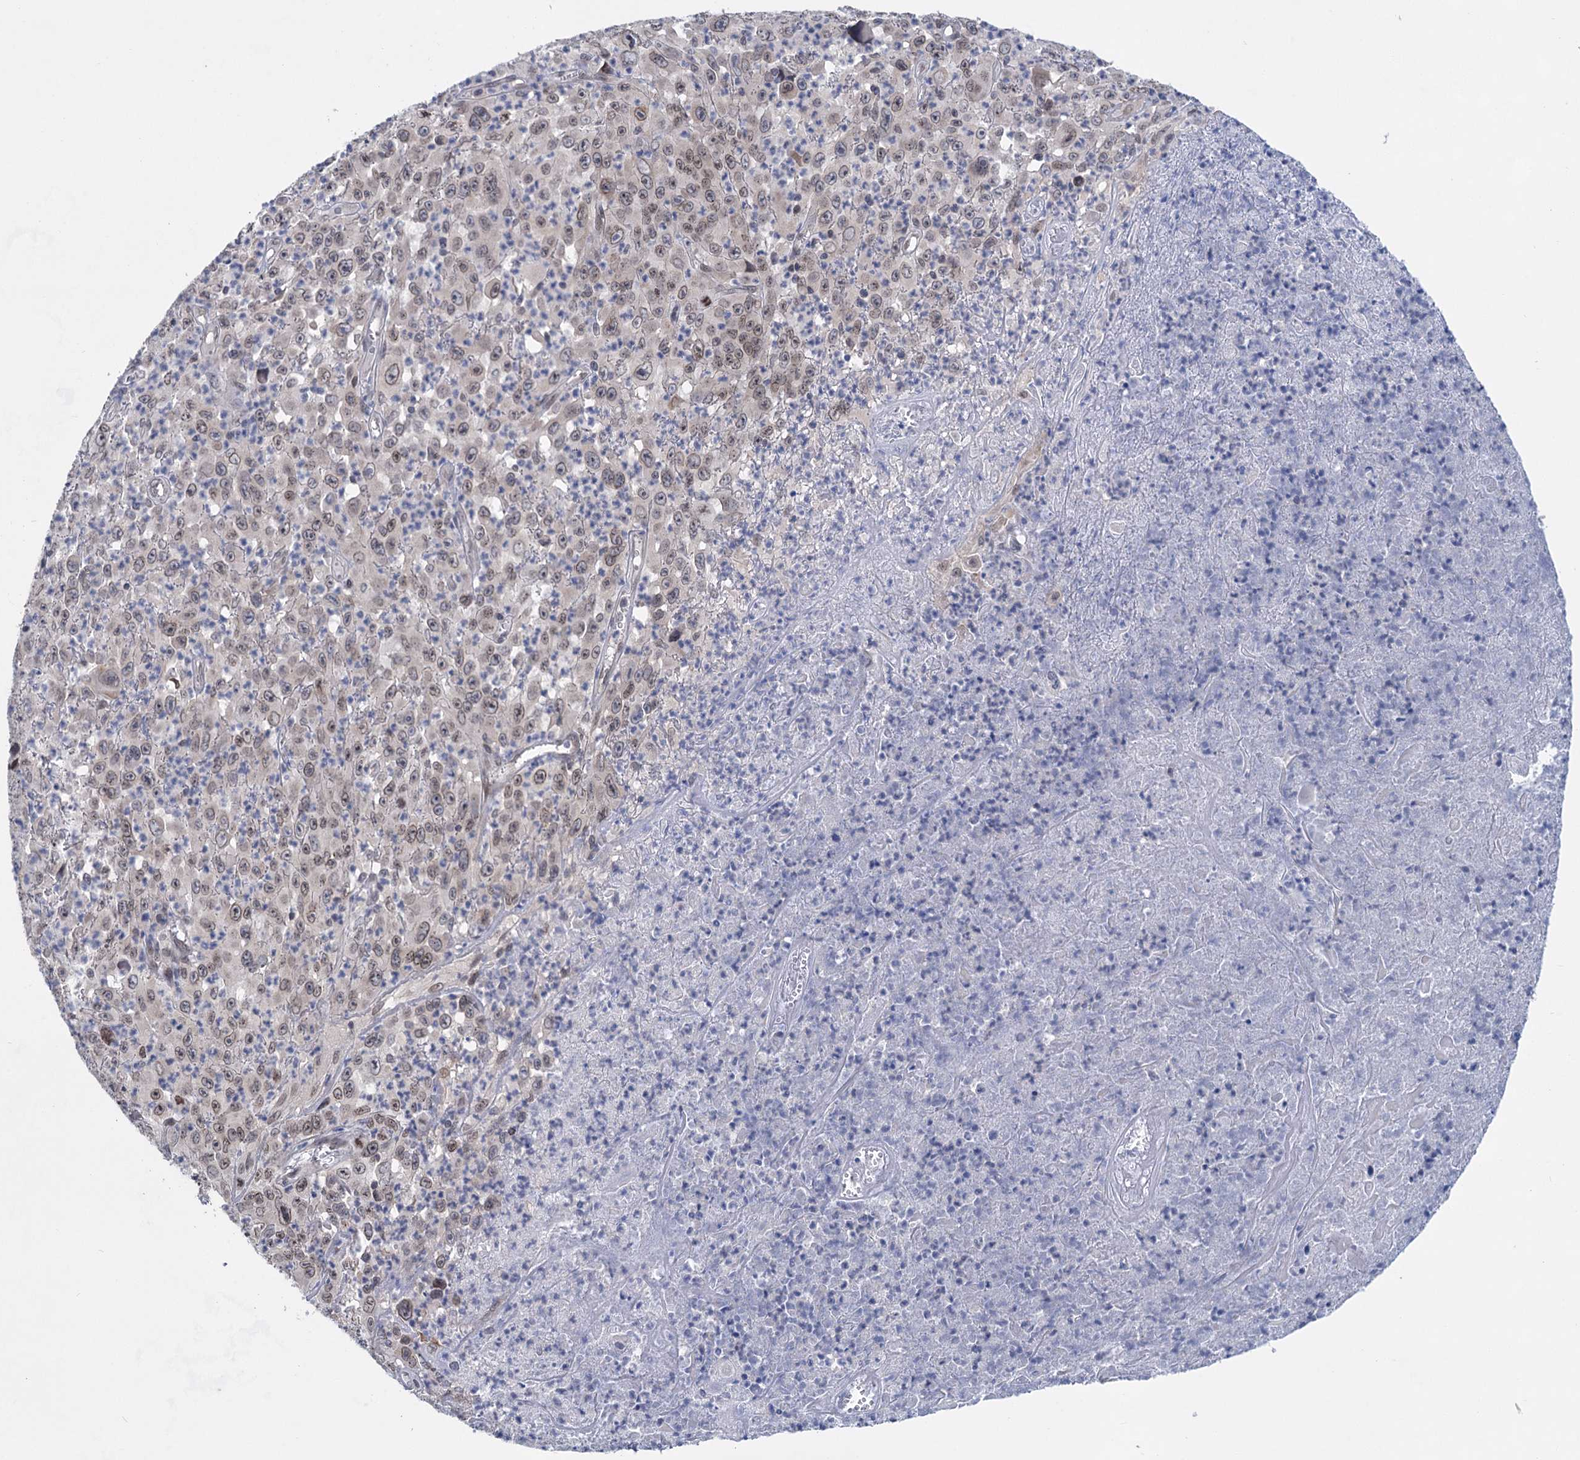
{"staining": {"intensity": "moderate", "quantity": "25%-75%", "location": "cytoplasmic/membranous,nuclear"}, "tissue": "melanoma", "cell_type": "Tumor cells", "image_type": "cancer", "snomed": [{"axis": "morphology", "description": "Malignant melanoma, Metastatic site"}, {"axis": "topography", "description": "Brain"}], "caption": "A histopathology image of melanoma stained for a protein shows moderate cytoplasmic/membranous and nuclear brown staining in tumor cells.", "gene": "TTC17", "patient": {"sex": "female", "age": 53}}